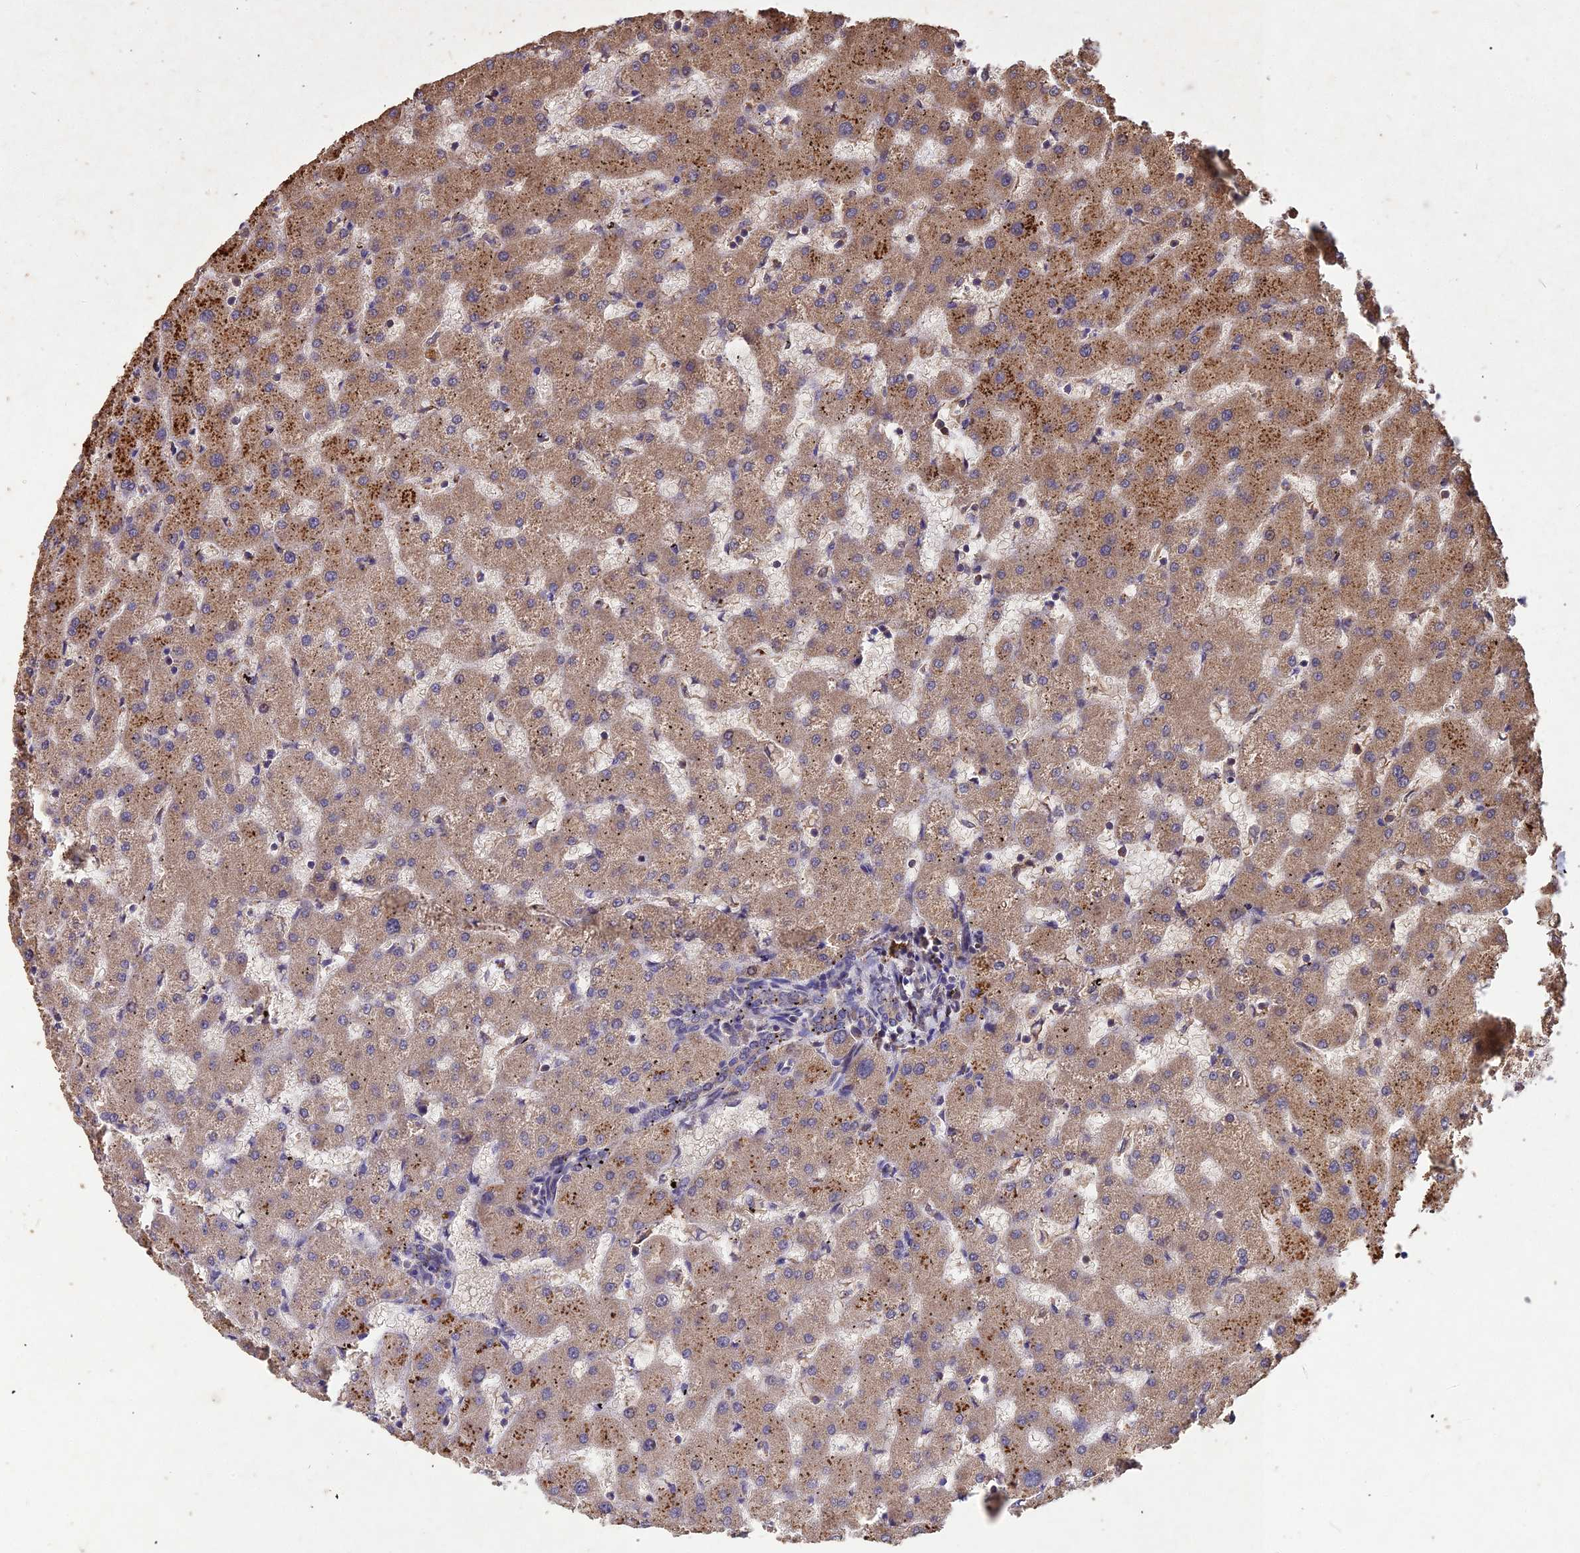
{"staining": {"intensity": "moderate", "quantity": "25%-75%", "location": "cytoplasmic/membranous"}, "tissue": "liver", "cell_type": "Cholangiocytes", "image_type": "normal", "snomed": [{"axis": "morphology", "description": "Normal tissue, NOS"}, {"axis": "topography", "description": "Liver"}], "caption": "Protein expression analysis of normal human liver reveals moderate cytoplasmic/membranous positivity in about 25%-75% of cholangiocytes.", "gene": "SYMPK", "patient": {"sex": "female", "age": 63}}